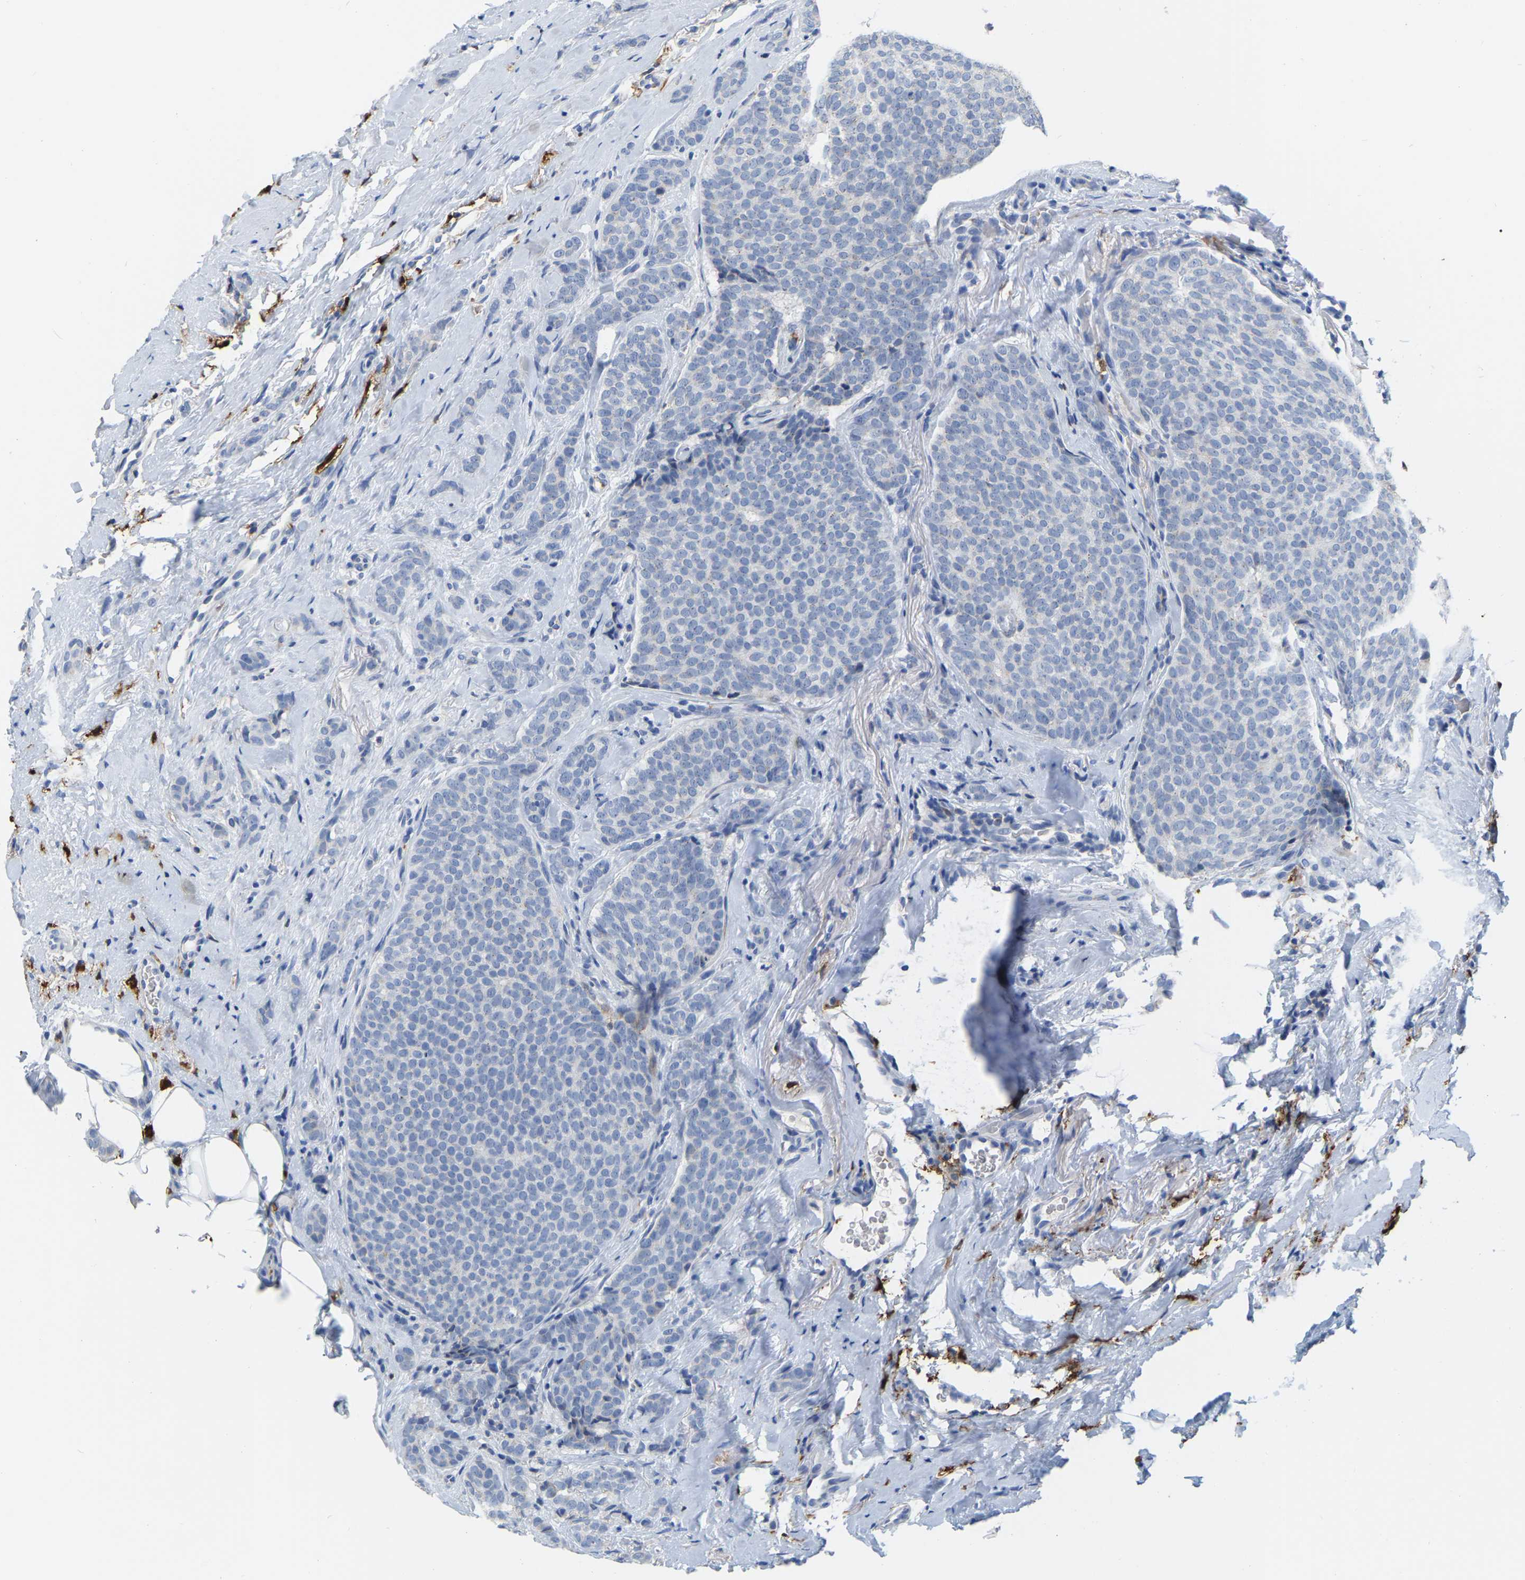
{"staining": {"intensity": "negative", "quantity": "none", "location": "none"}, "tissue": "breast cancer", "cell_type": "Tumor cells", "image_type": "cancer", "snomed": [{"axis": "morphology", "description": "Lobular carcinoma"}, {"axis": "topography", "description": "Skin"}, {"axis": "topography", "description": "Breast"}], "caption": "A histopathology image of lobular carcinoma (breast) stained for a protein exhibits no brown staining in tumor cells.", "gene": "ULBP2", "patient": {"sex": "female", "age": 46}}